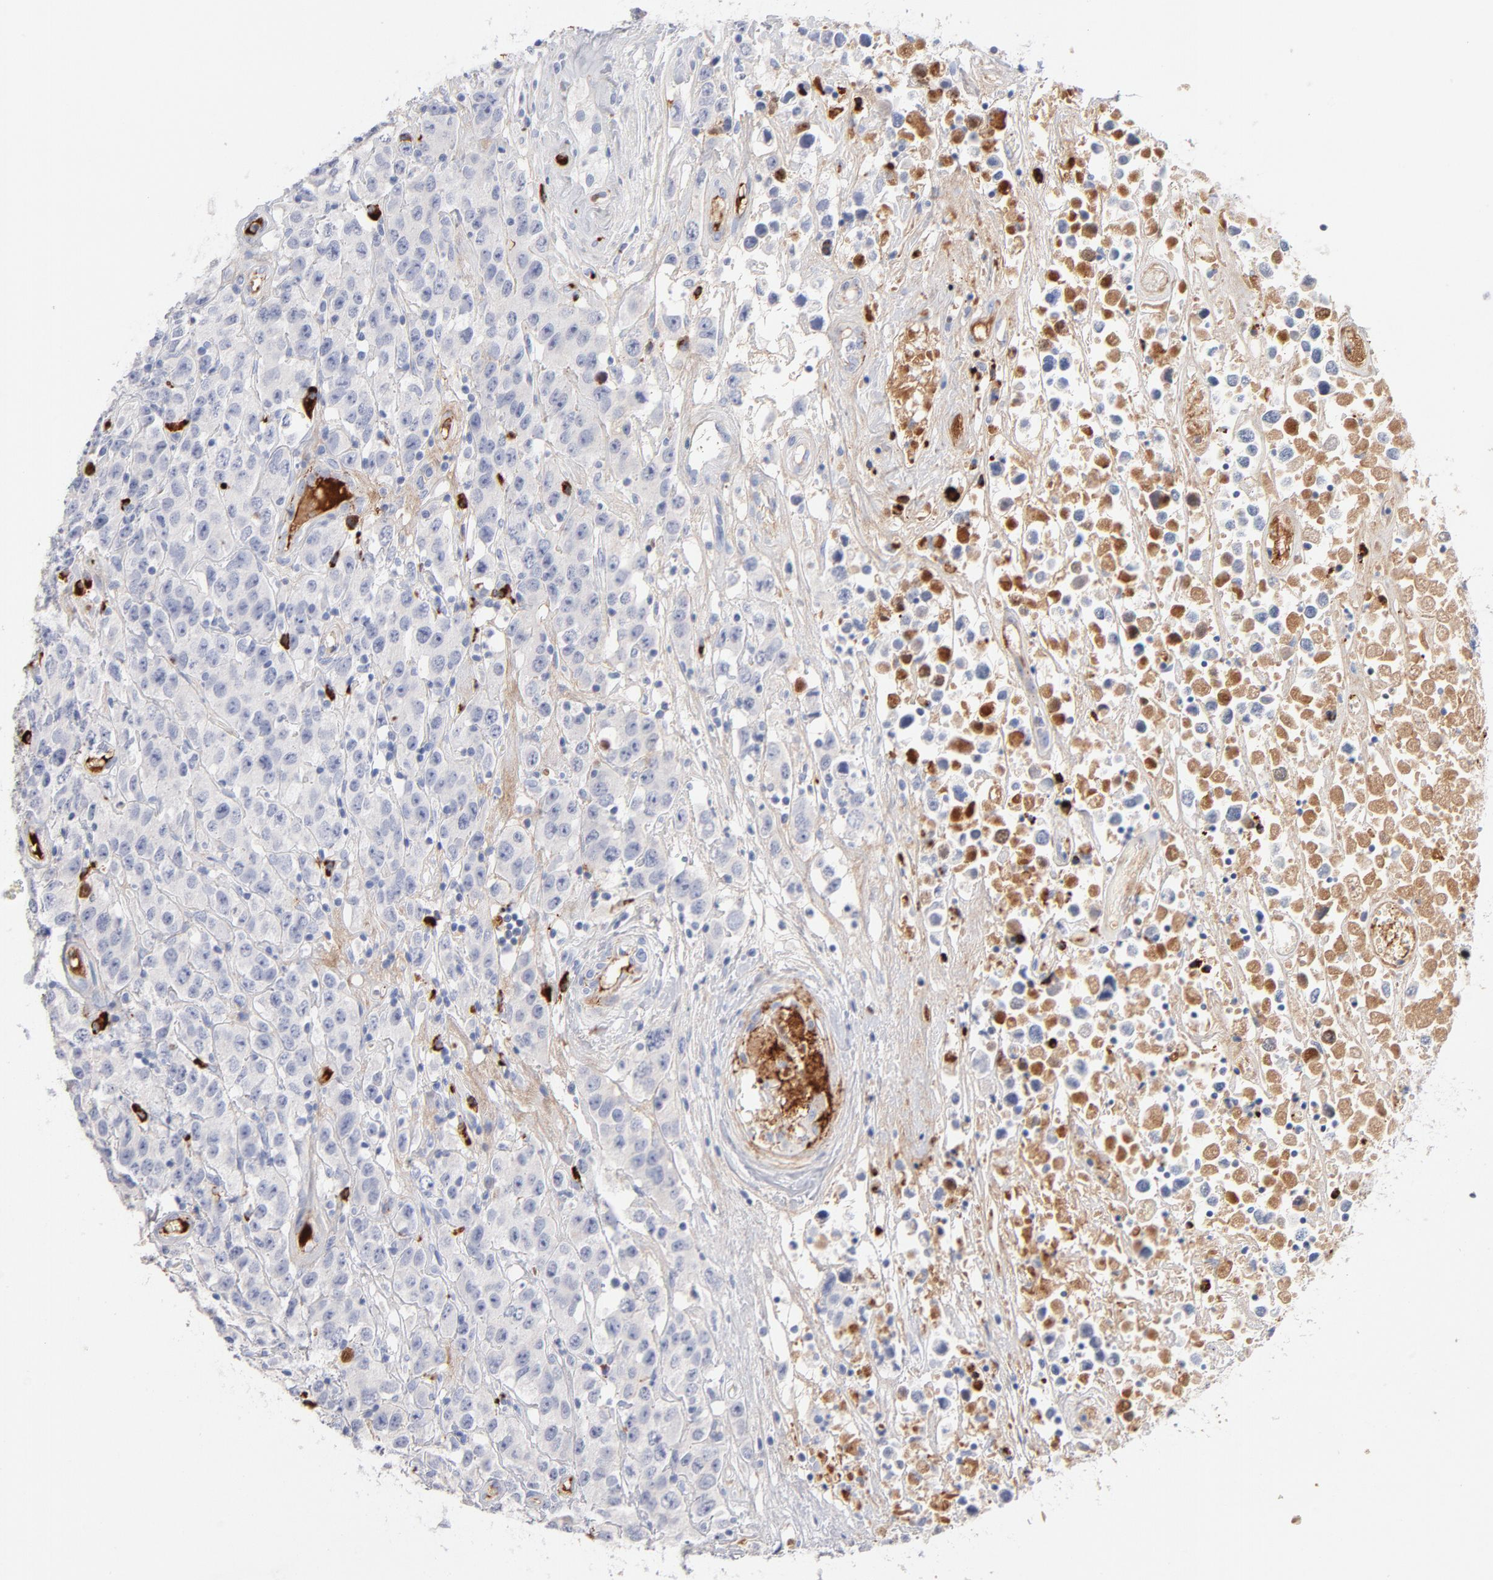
{"staining": {"intensity": "negative", "quantity": "none", "location": "none"}, "tissue": "testis cancer", "cell_type": "Tumor cells", "image_type": "cancer", "snomed": [{"axis": "morphology", "description": "Seminoma, NOS"}, {"axis": "topography", "description": "Testis"}], "caption": "Tumor cells show no significant protein expression in testis cancer (seminoma). (DAB (3,3'-diaminobenzidine) immunohistochemistry (IHC) visualized using brightfield microscopy, high magnification).", "gene": "PLAT", "patient": {"sex": "male", "age": 52}}